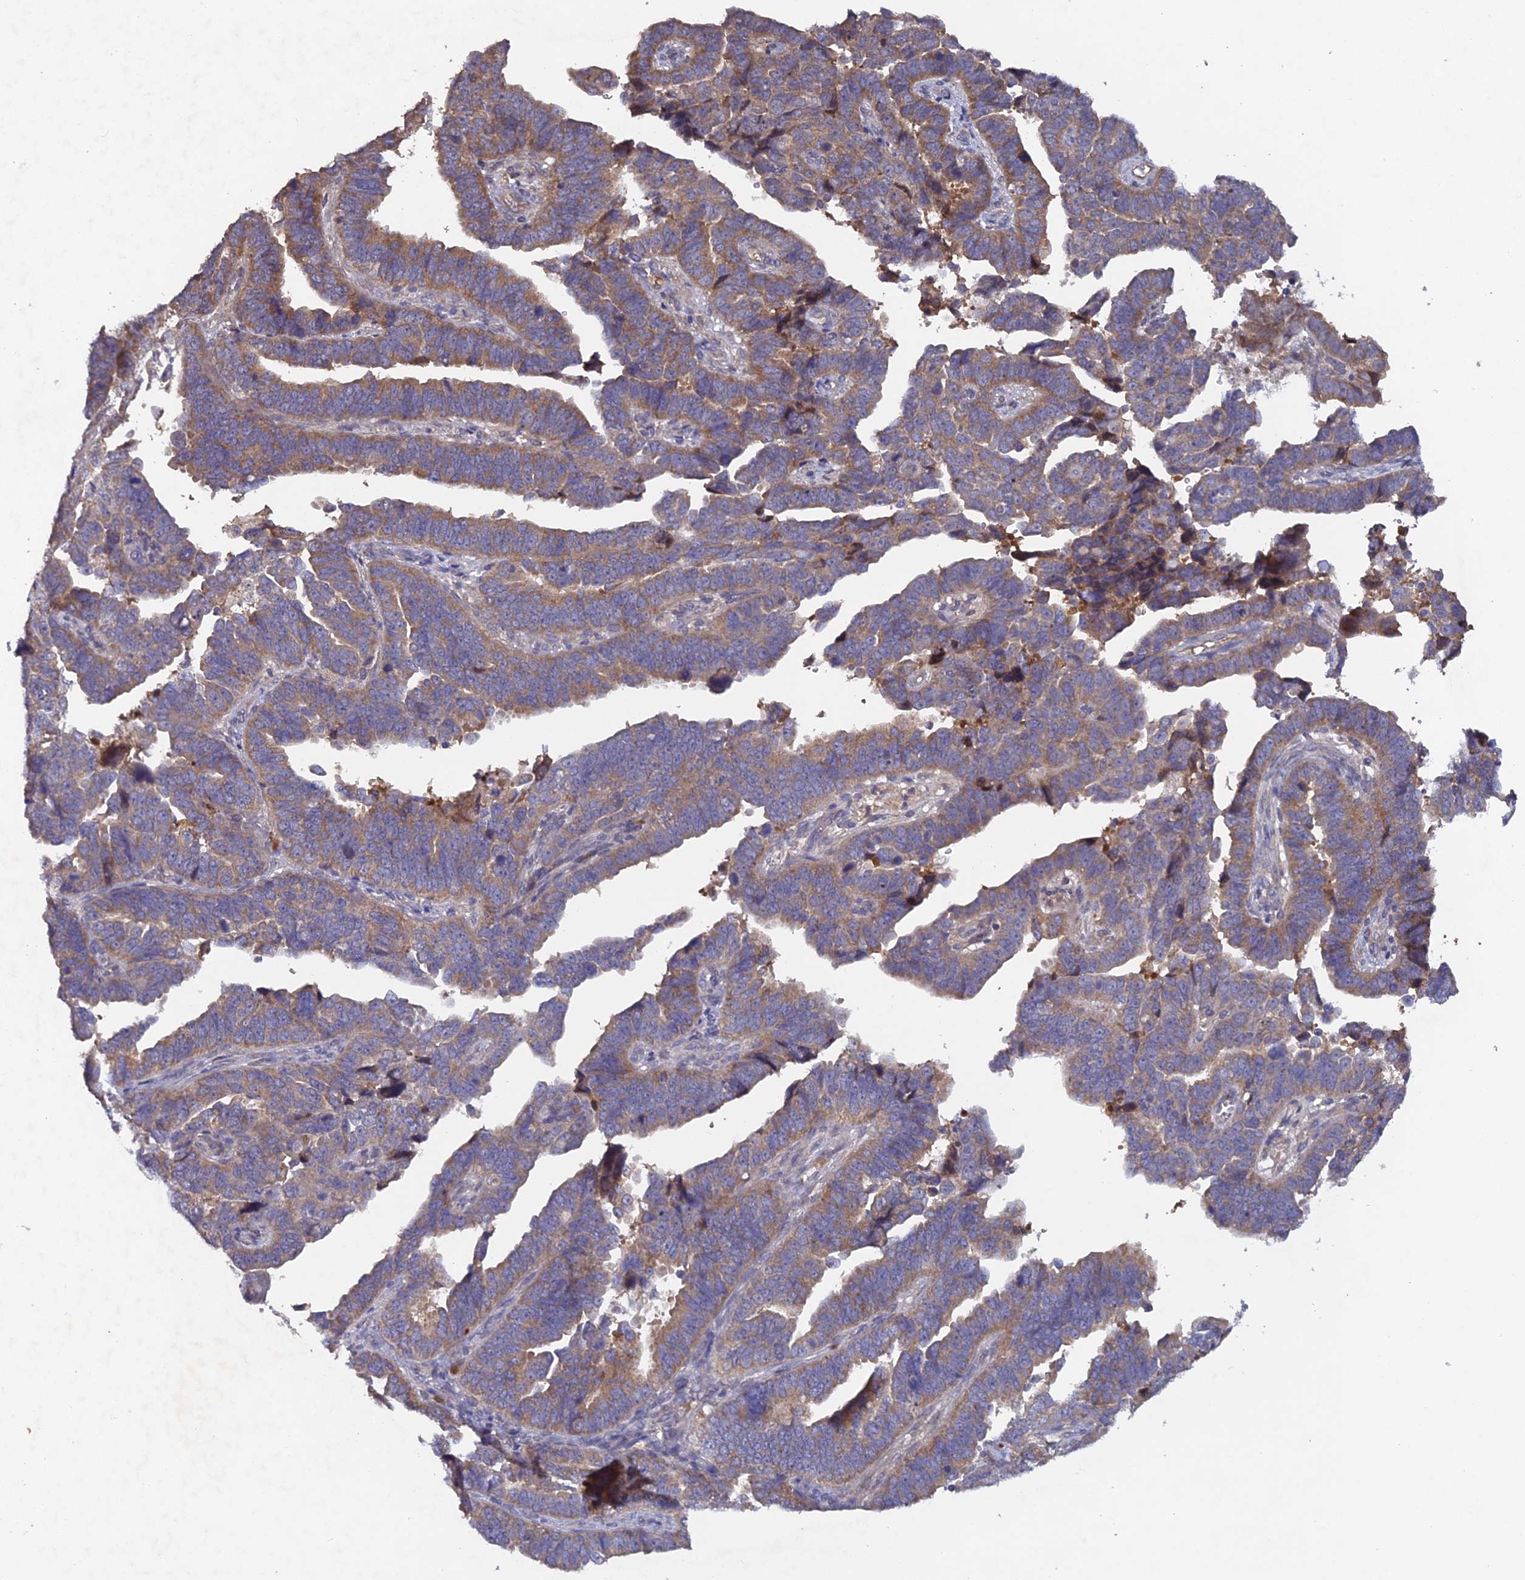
{"staining": {"intensity": "moderate", "quantity": ">75%", "location": "cytoplasmic/membranous"}, "tissue": "endometrial cancer", "cell_type": "Tumor cells", "image_type": "cancer", "snomed": [{"axis": "morphology", "description": "Adenocarcinoma, NOS"}, {"axis": "topography", "description": "Endometrium"}], "caption": "An immunohistochemistry (IHC) photomicrograph of neoplastic tissue is shown. Protein staining in brown labels moderate cytoplasmic/membranous positivity in endometrial cancer within tumor cells.", "gene": "SLC39A13", "patient": {"sex": "female", "age": 75}}